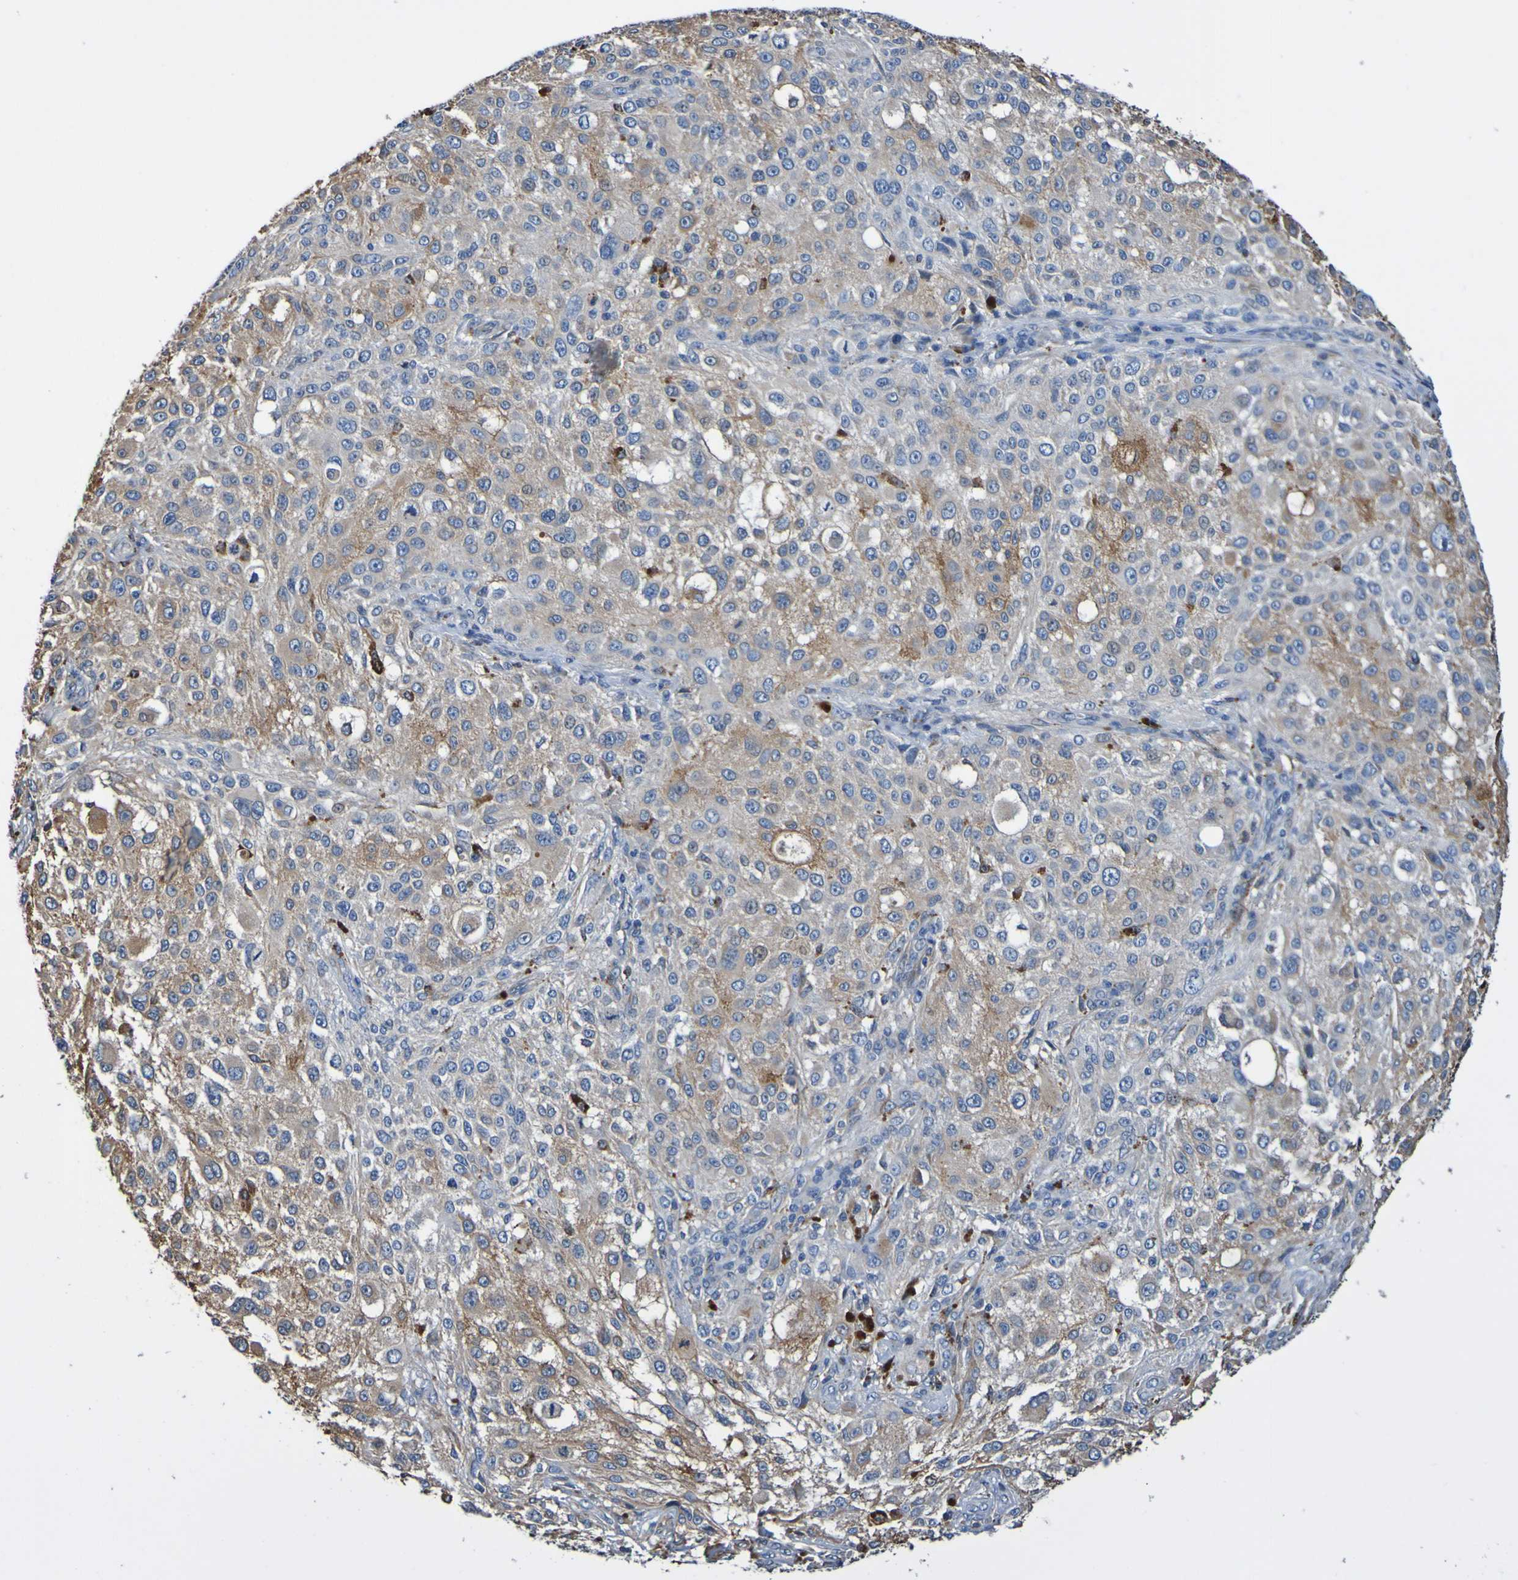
{"staining": {"intensity": "moderate", "quantity": "25%-75%", "location": "cytoplasmic/membranous"}, "tissue": "melanoma", "cell_type": "Tumor cells", "image_type": "cancer", "snomed": [{"axis": "morphology", "description": "Necrosis, NOS"}, {"axis": "morphology", "description": "Malignant melanoma, NOS"}, {"axis": "topography", "description": "Skin"}], "caption": "Tumor cells exhibit moderate cytoplasmic/membranous staining in approximately 25%-75% of cells in melanoma.", "gene": "METAP2", "patient": {"sex": "female", "age": 87}}